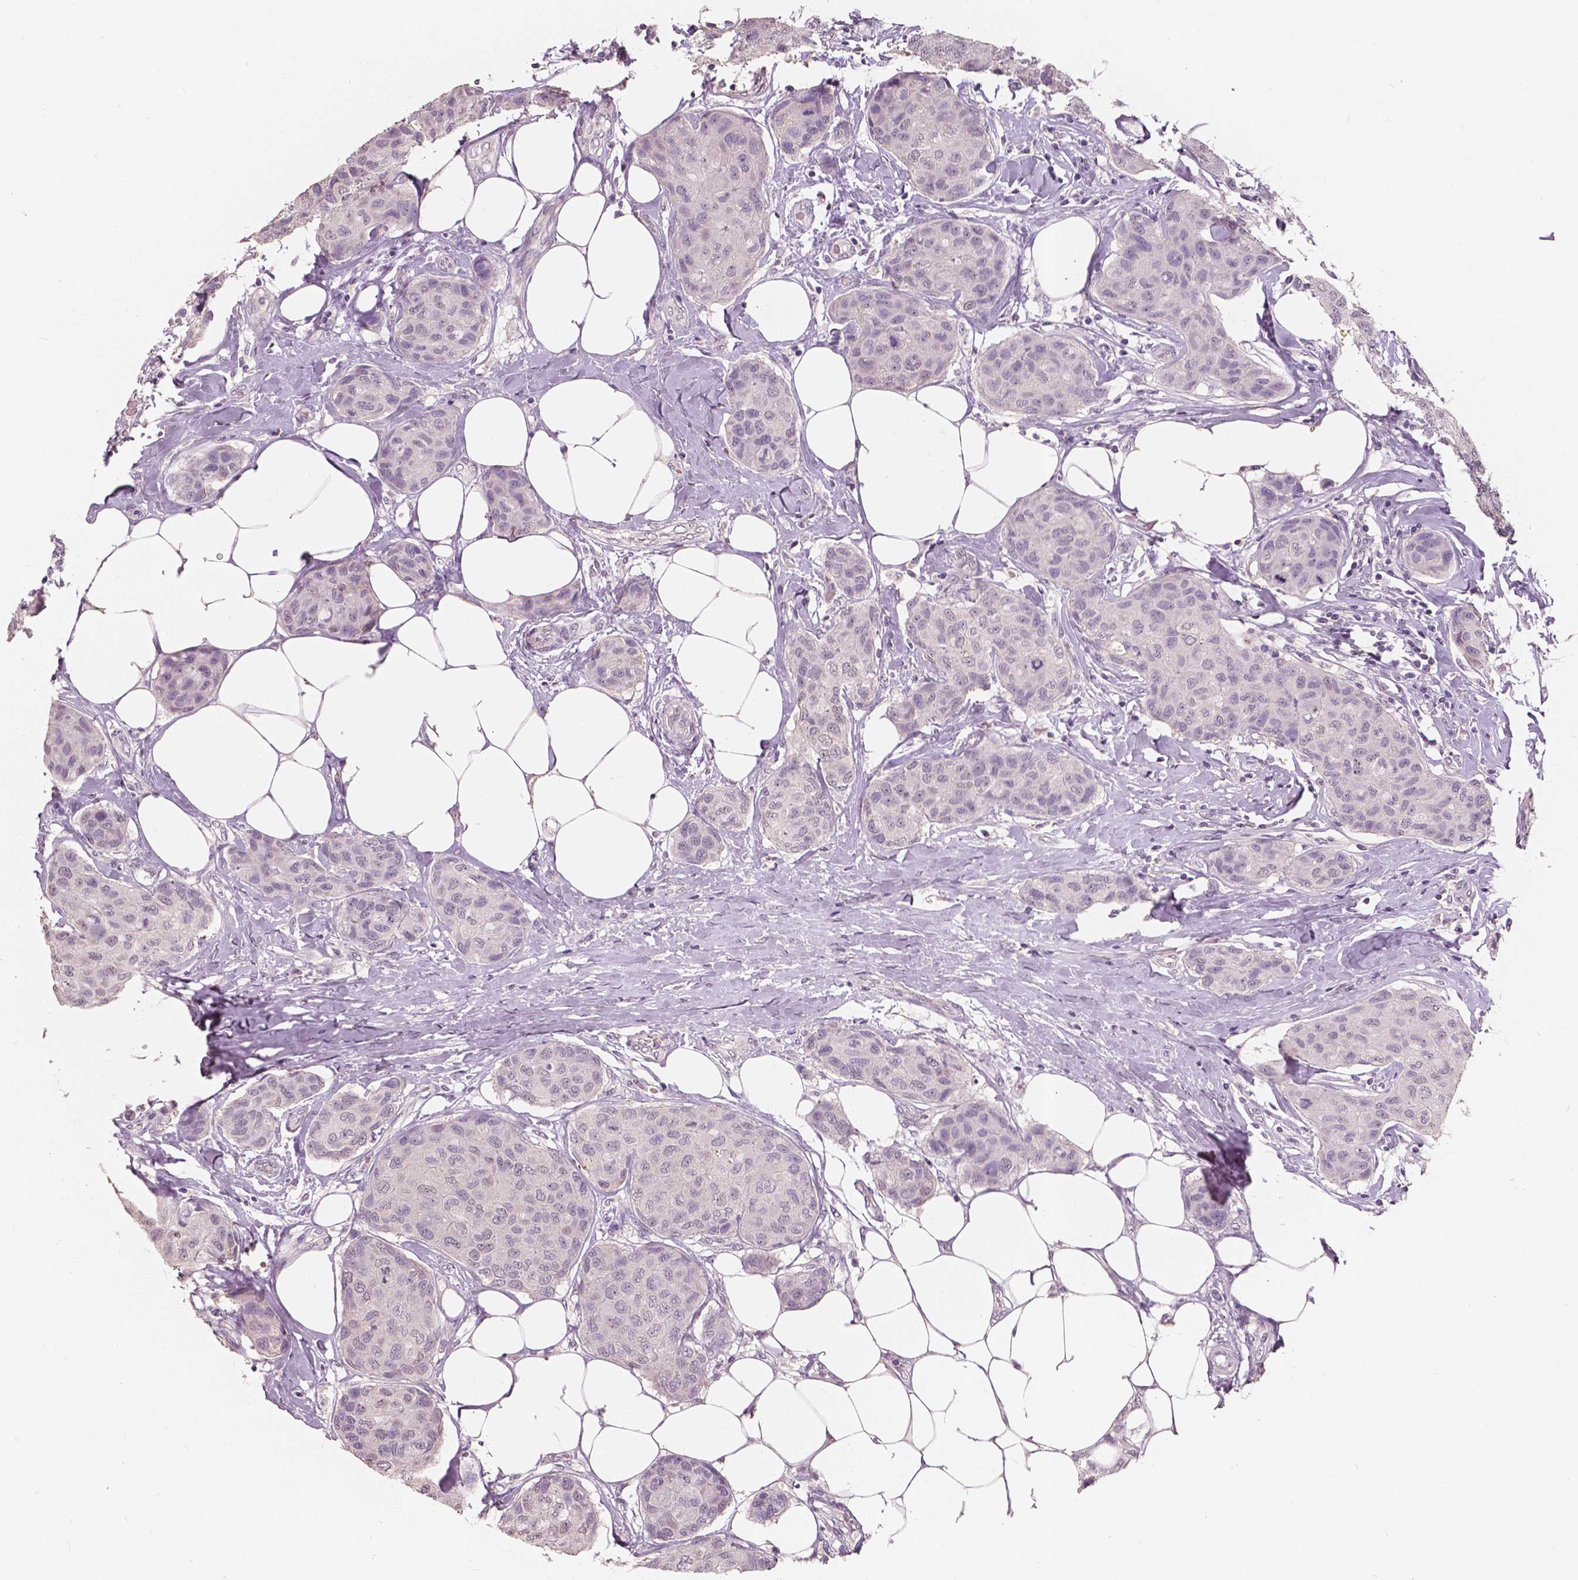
{"staining": {"intensity": "negative", "quantity": "none", "location": "none"}, "tissue": "breast cancer", "cell_type": "Tumor cells", "image_type": "cancer", "snomed": [{"axis": "morphology", "description": "Duct carcinoma"}, {"axis": "topography", "description": "Breast"}], "caption": "Immunohistochemical staining of human breast cancer (intraductal carcinoma) displays no significant positivity in tumor cells.", "gene": "SAT2", "patient": {"sex": "female", "age": 80}}